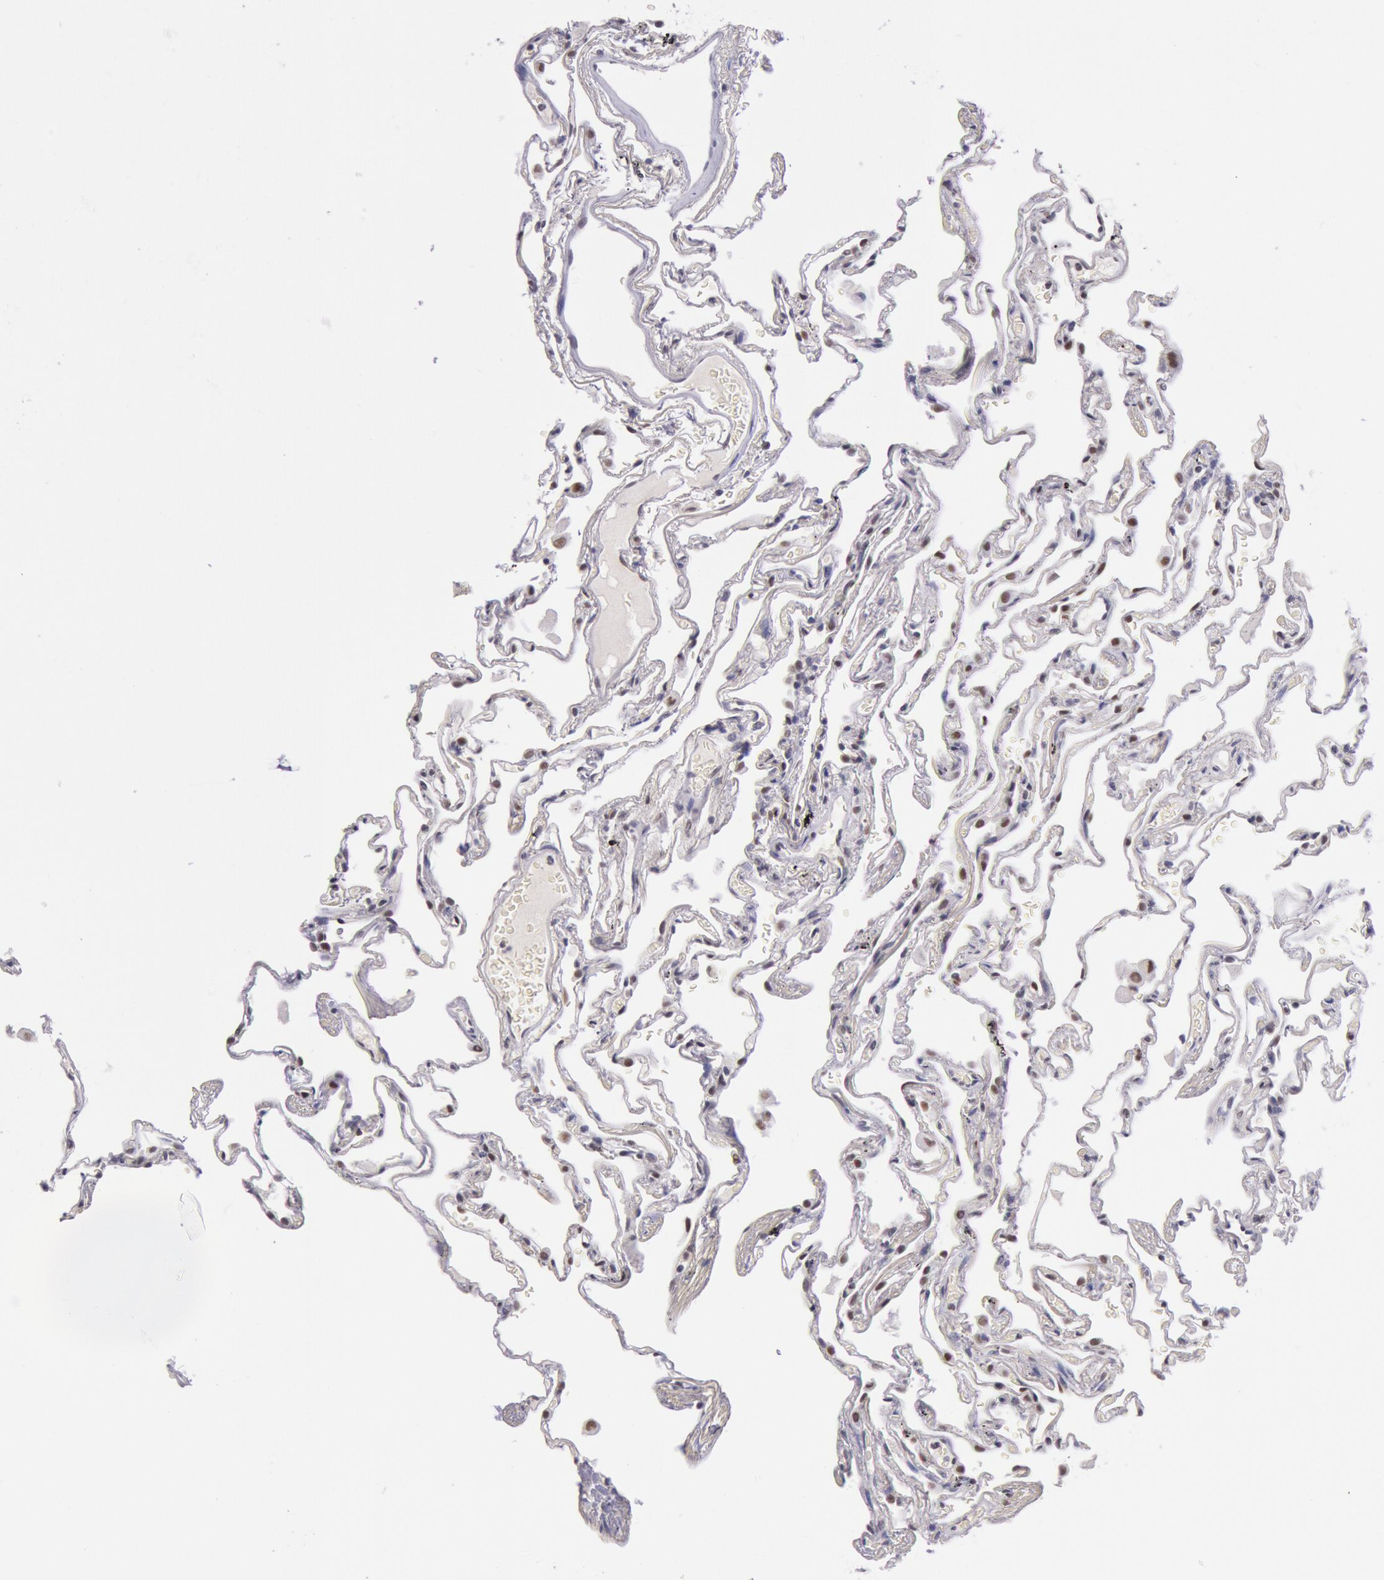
{"staining": {"intensity": "weak", "quantity": "<25%", "location": "nuclear"}, "tissue": "lung", "cell_type": "Alveolar cells", "image_type": "normal", "snomed": [{"axis": "morphology", "description": "Normal tissue, NOS"}, {"axis": "morphology", "description": "Inflammation, NOS"}, {"axis": "topography", "description": "Lung"}], "caption": "Protein analysis of benign lung demonstrates no significant staining in alveolar cells. Nuclei are stained in blue.", "gene": "TASL", "patient": {"sex": "male", "age": 69}}